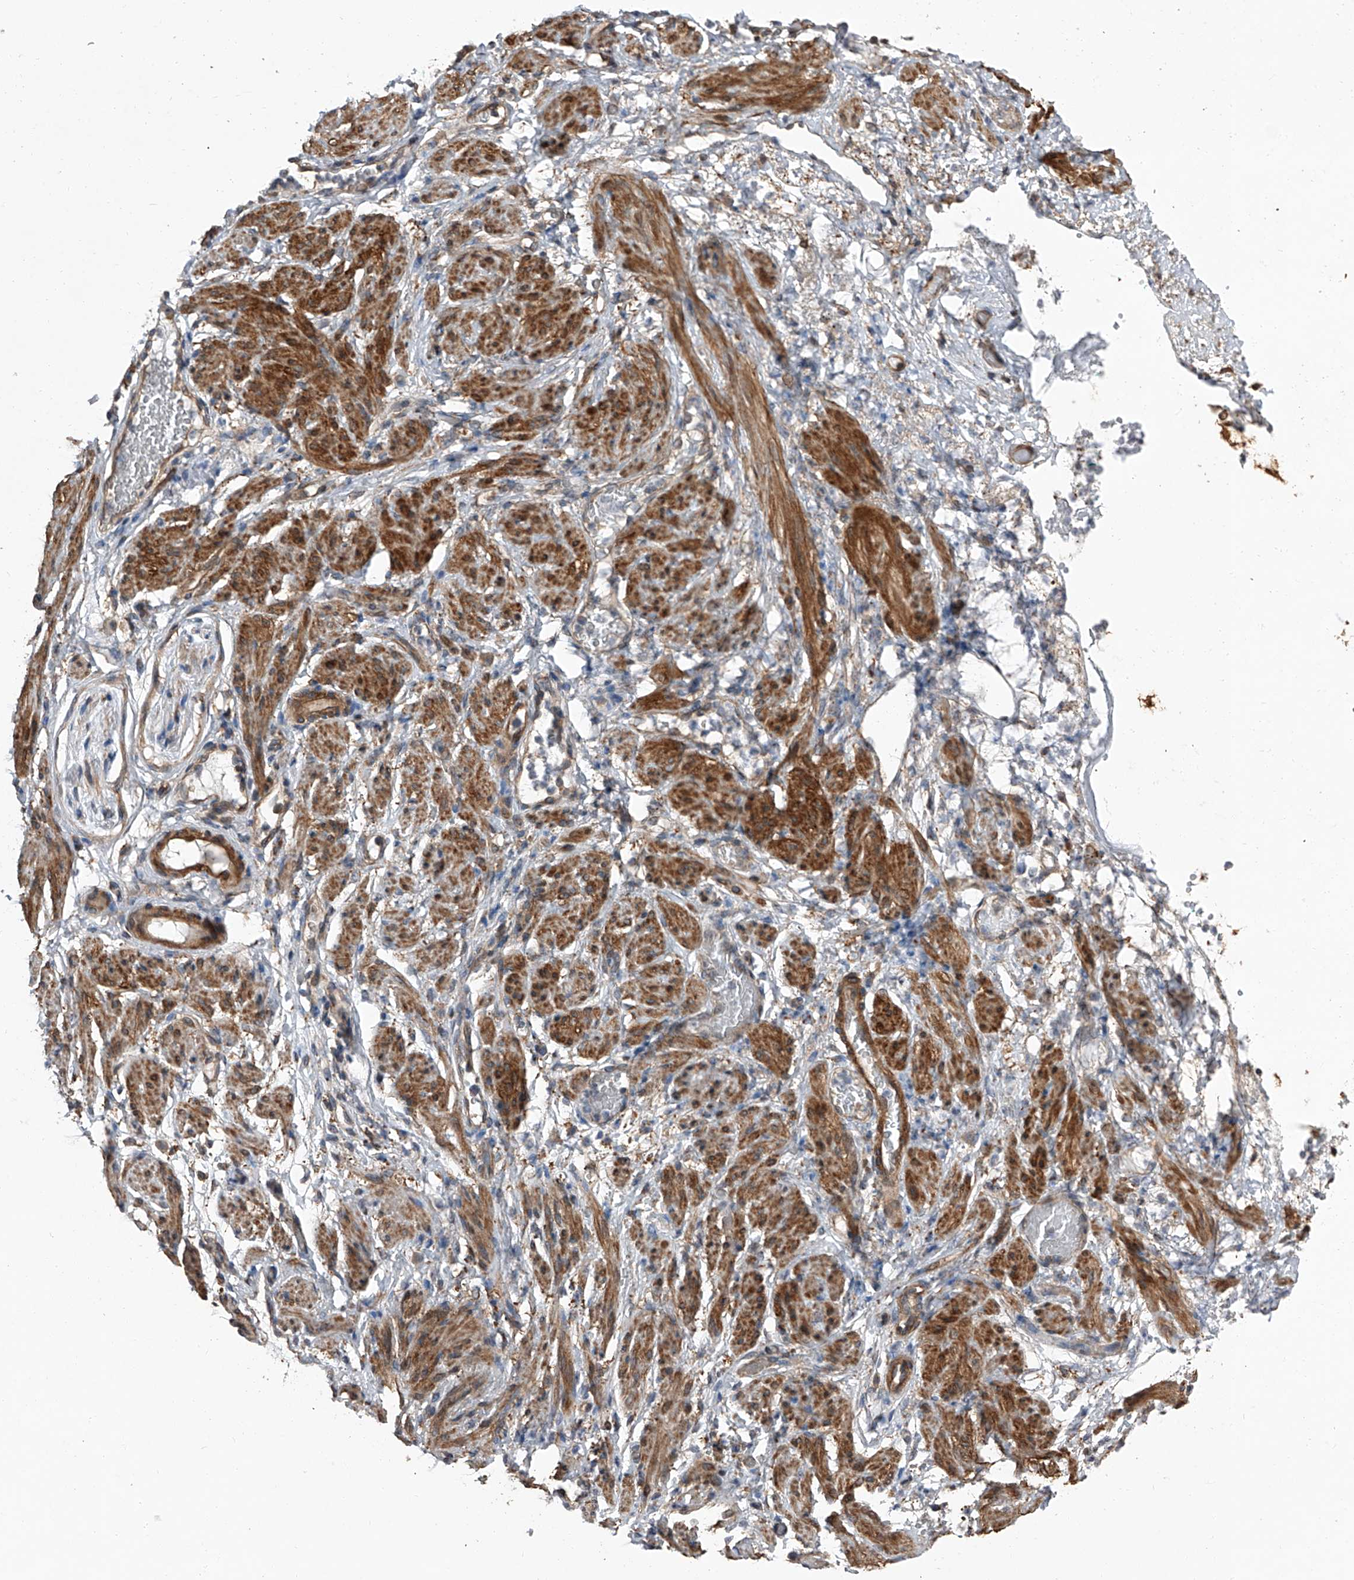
{"staining": {"intensity": "moderate", "quantity": "25%-75%", "location": "cytoplasmic/membranous"}, "tissue": "soft tissue", "cell_type": "Chondrocytes", "image_type": "normal", "snomed": [{"axis": "morphology", "description": "Normal tissue, NOS"}, {"axis": "topography", "description": "Smooth muscle"}, {"axis": "topography", "description": "Peripheral nerve tissue"}], "caption": "Immunohistochemistry (IHC) (DAB (3,3'-diaminobenzidine)) staining of normal soft tissue displays moderate cytoplasmic/membranous protein expression in approximately 25%-75% of chondrocytes.", "gene": "KCNJ2", "patient": {"sex": "female", "age": 39}}